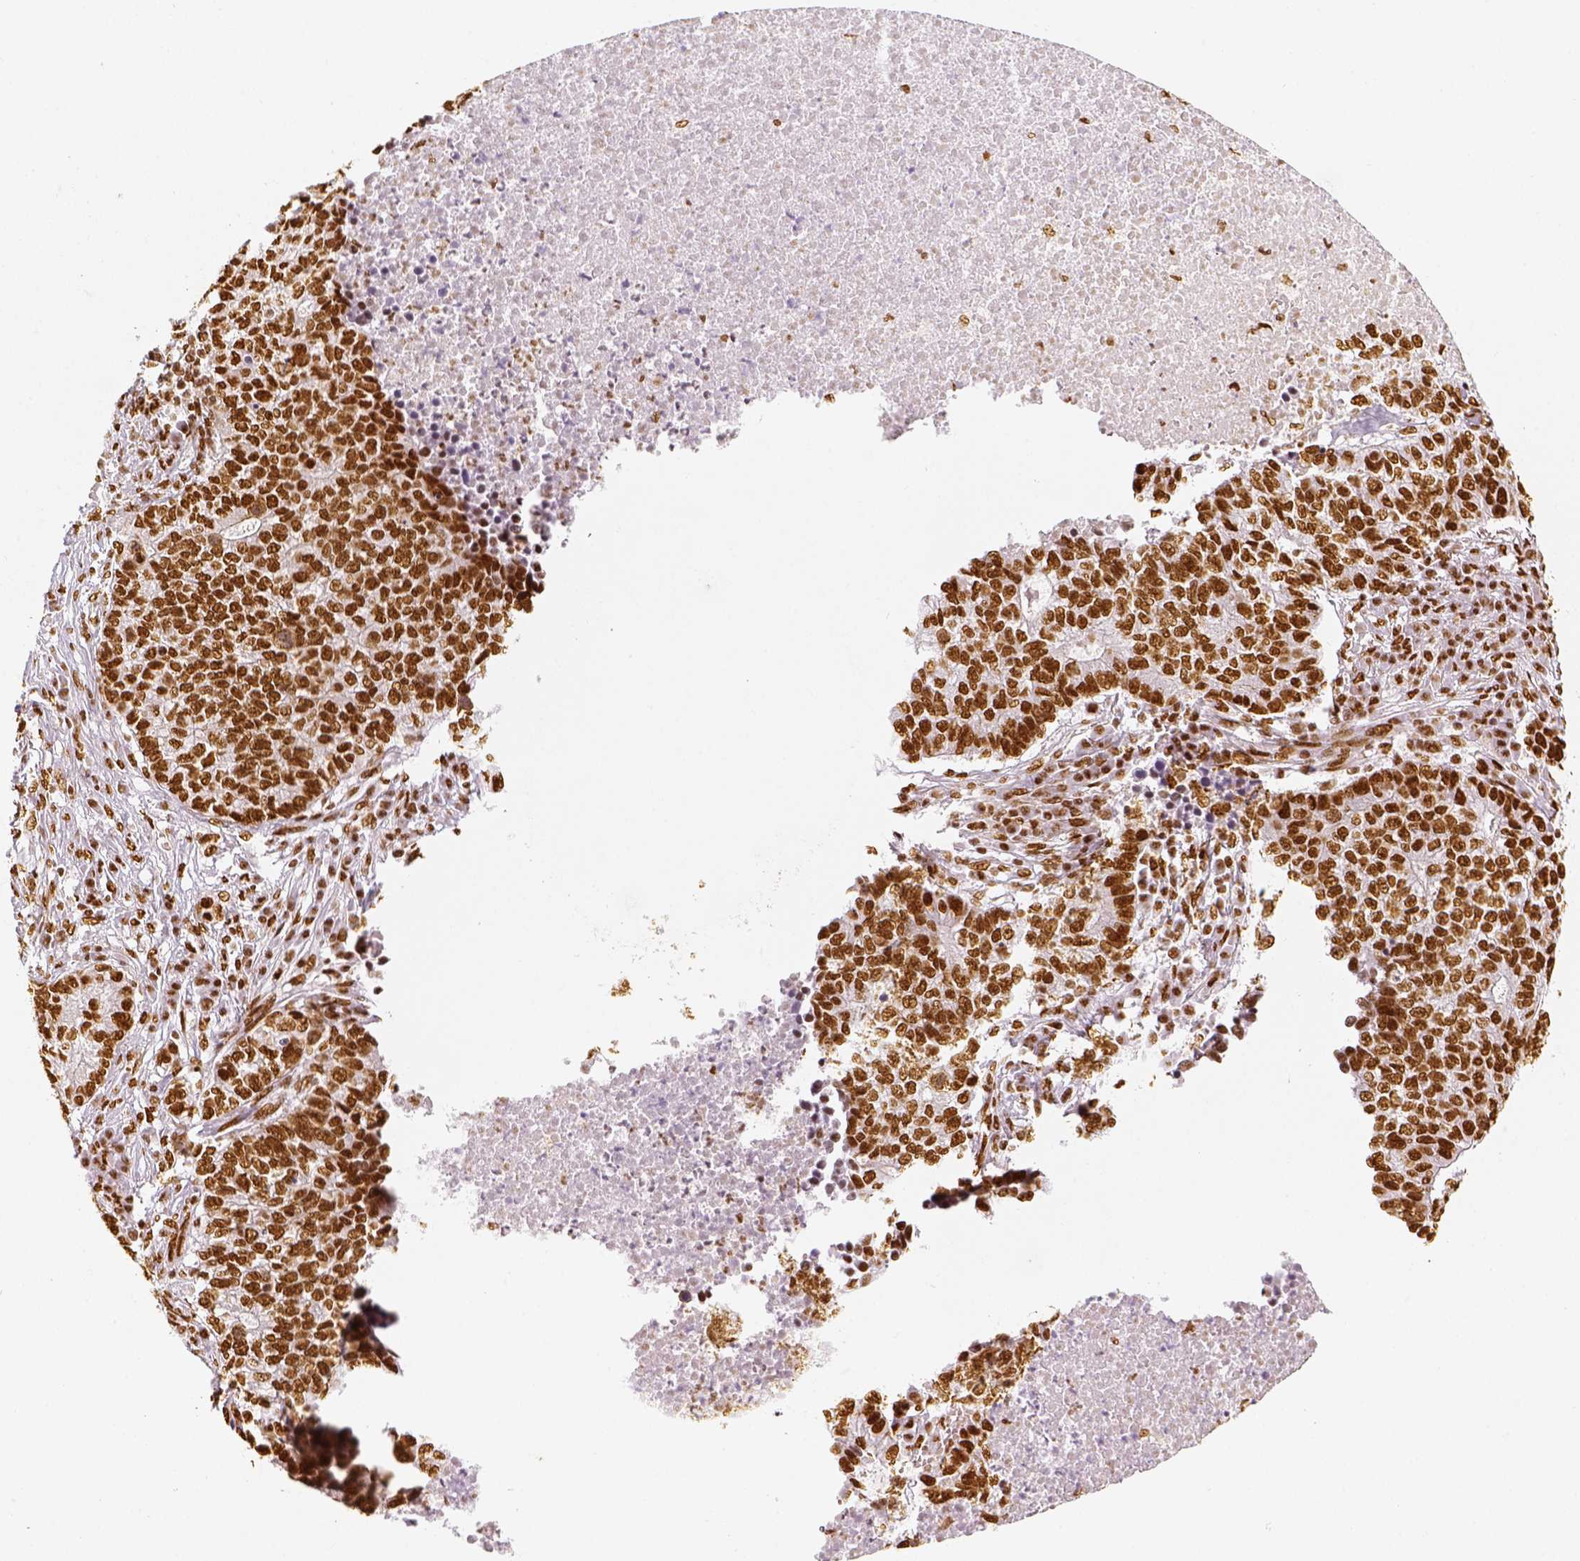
{"staining": {"intensity": "strong", "quantity": ">75%", "location": "nuclear"}, "tissue": "lung cancer", "cell_type": "Tumor cells", "image_type": "cancer", "snomed": [{"axis": "morphology", "description": "Adenocarcinoma, NOS"}, {"axis": "topography", "description": "Lung"}], "caption": "Immunohistochemistry image of neoplastic tissue: lung cancer stained using immunohistochemistry displays high levels of strong protein expression localized specifically in the nuclear of tumor cells, appearing as a nuclear brown color.", "gene": "KDM5B", "patient": {"sex": "male", "age": 57}}